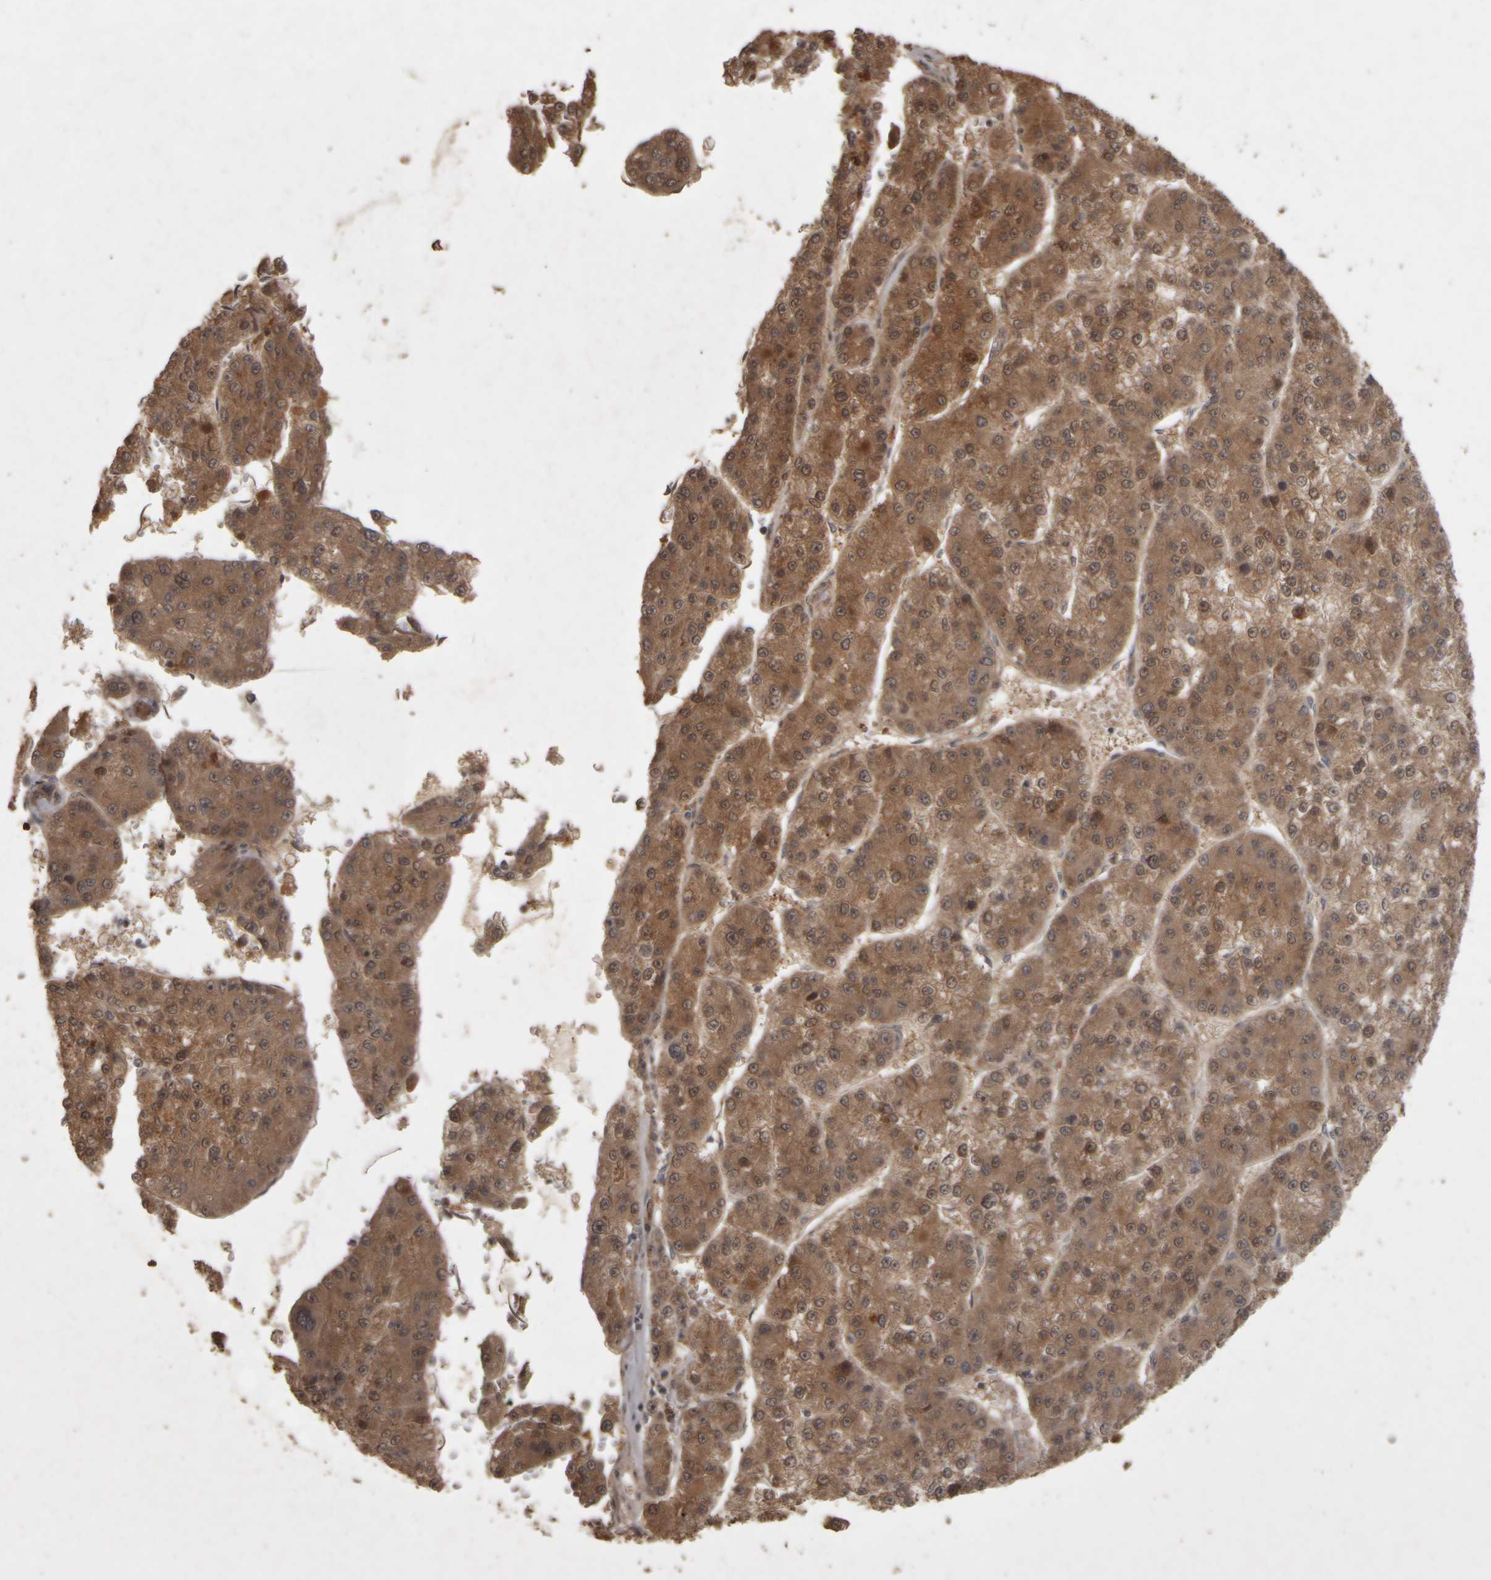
{"staining": {"intensity": "moderate", "quantity": ">75%", "location": "cytoplasmic/membranous,nuclear"}, "tissue": "liver cancer", "cell_type": "Tumor cells", "image_type": "cancer", "snomed": [{"axis": "morphology", "description": "Carcinoma, Hepatocellular, NOS"}, {"axis": "topography", "description": "Liver"}], "caption": "IHC (DAB (3,3'-diaminobenzidine)) staining of liver cancer (hepatocellular carcinoma) reveals moderate cytoplasmic/membranous and nuclear protein positivity in about >75% of tumor cells.", "gene": "ACO1", "patient": {"sex": "female", "age": 73}}